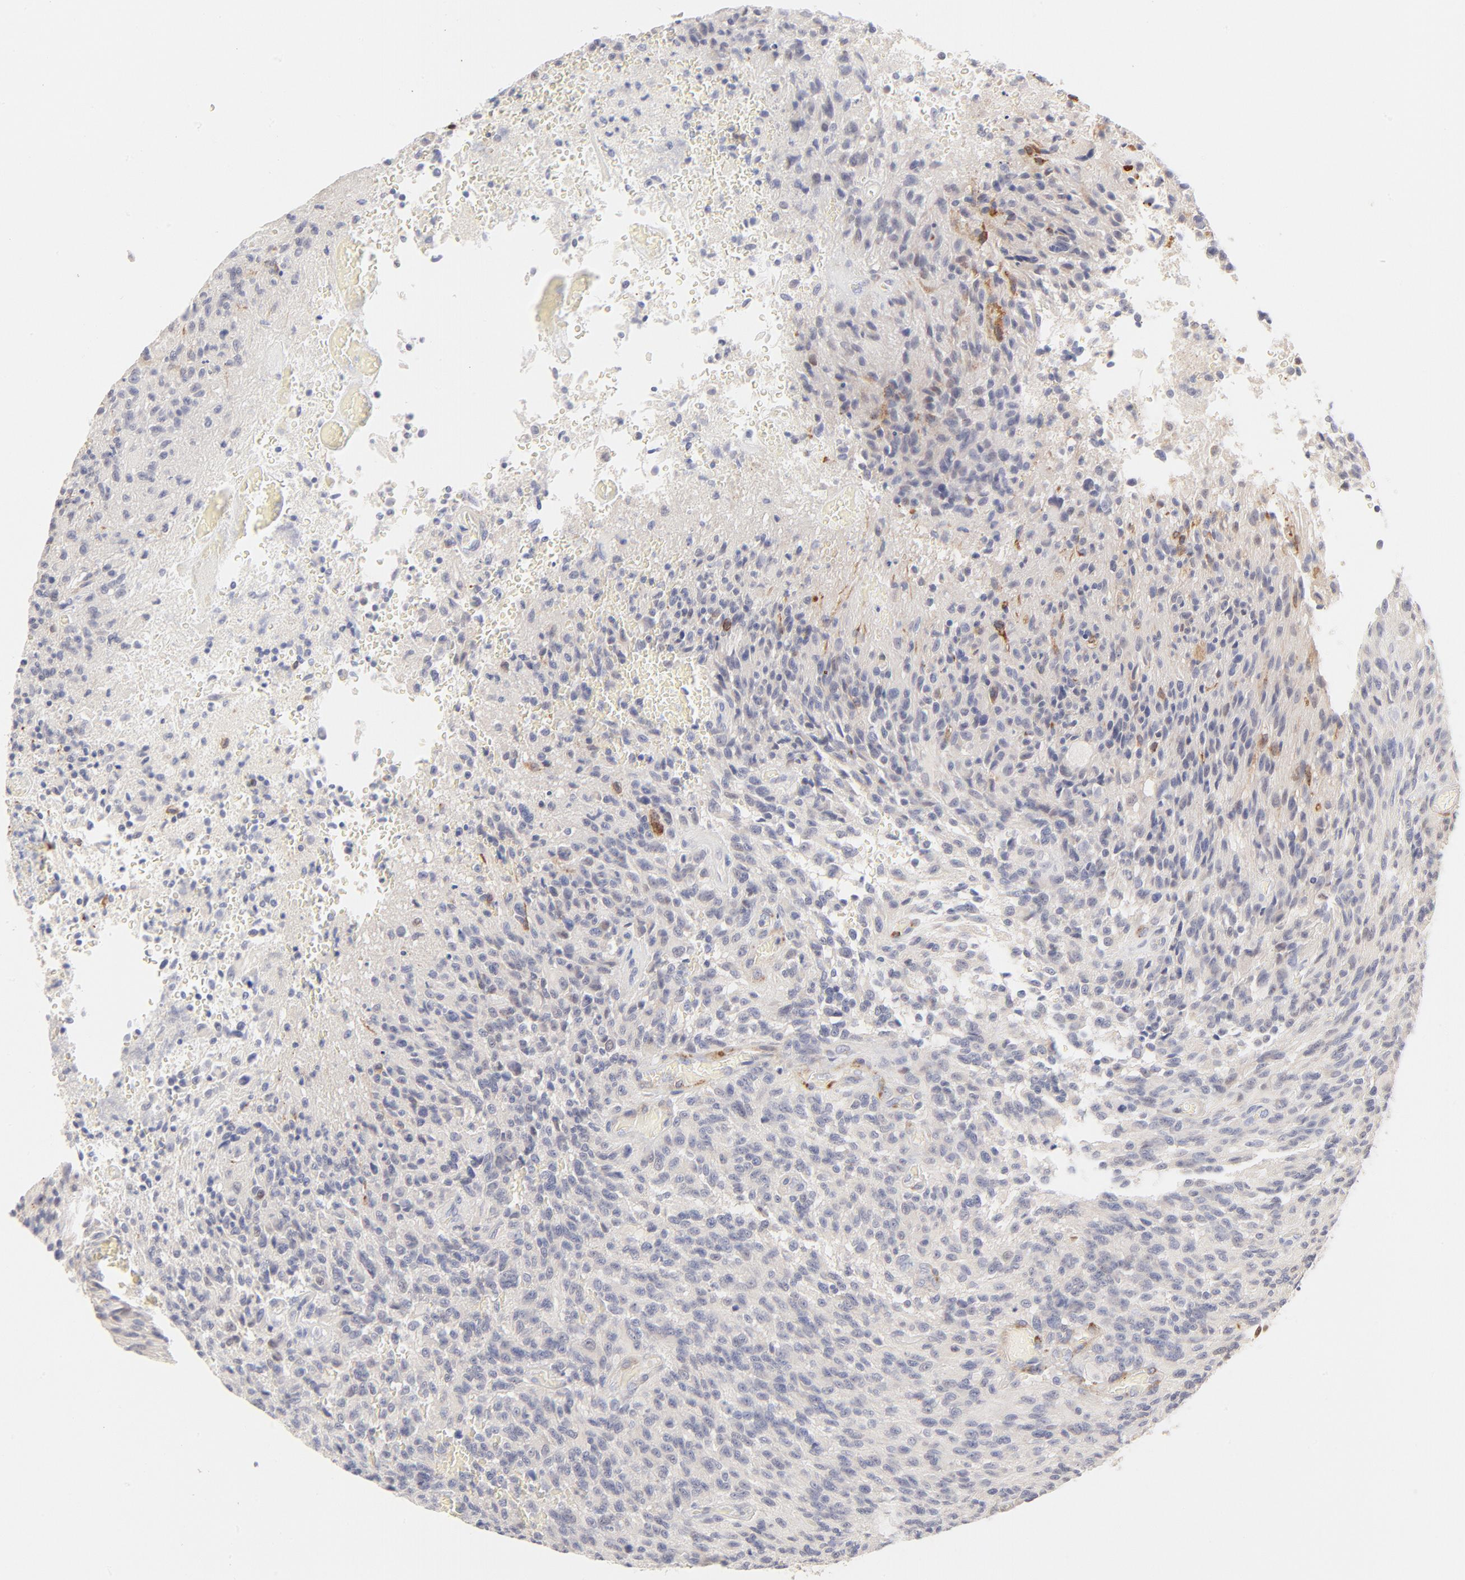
{"staining": {"intensity": "negative", "quantity": "none", "location": "none"}, "tissue": "glioma", "cell_type": "Tumor cells", "image_type": "cancer", "snomed": [{"axis": "morphology", "description": "Normal tissue, NOS"}, {"axis": "morphology", "description": "Glioma, malignant, High grade"}, {"axis": "topography", "description": "Cerebral cortex"}], "caption": "IHC micrograph of malignant glioma (high-grade) stained for a protein (brown), which shows no positivity in tumor cells.", "gene": "NKX2-2", "patient": {"sex": "male", "age": 56}}